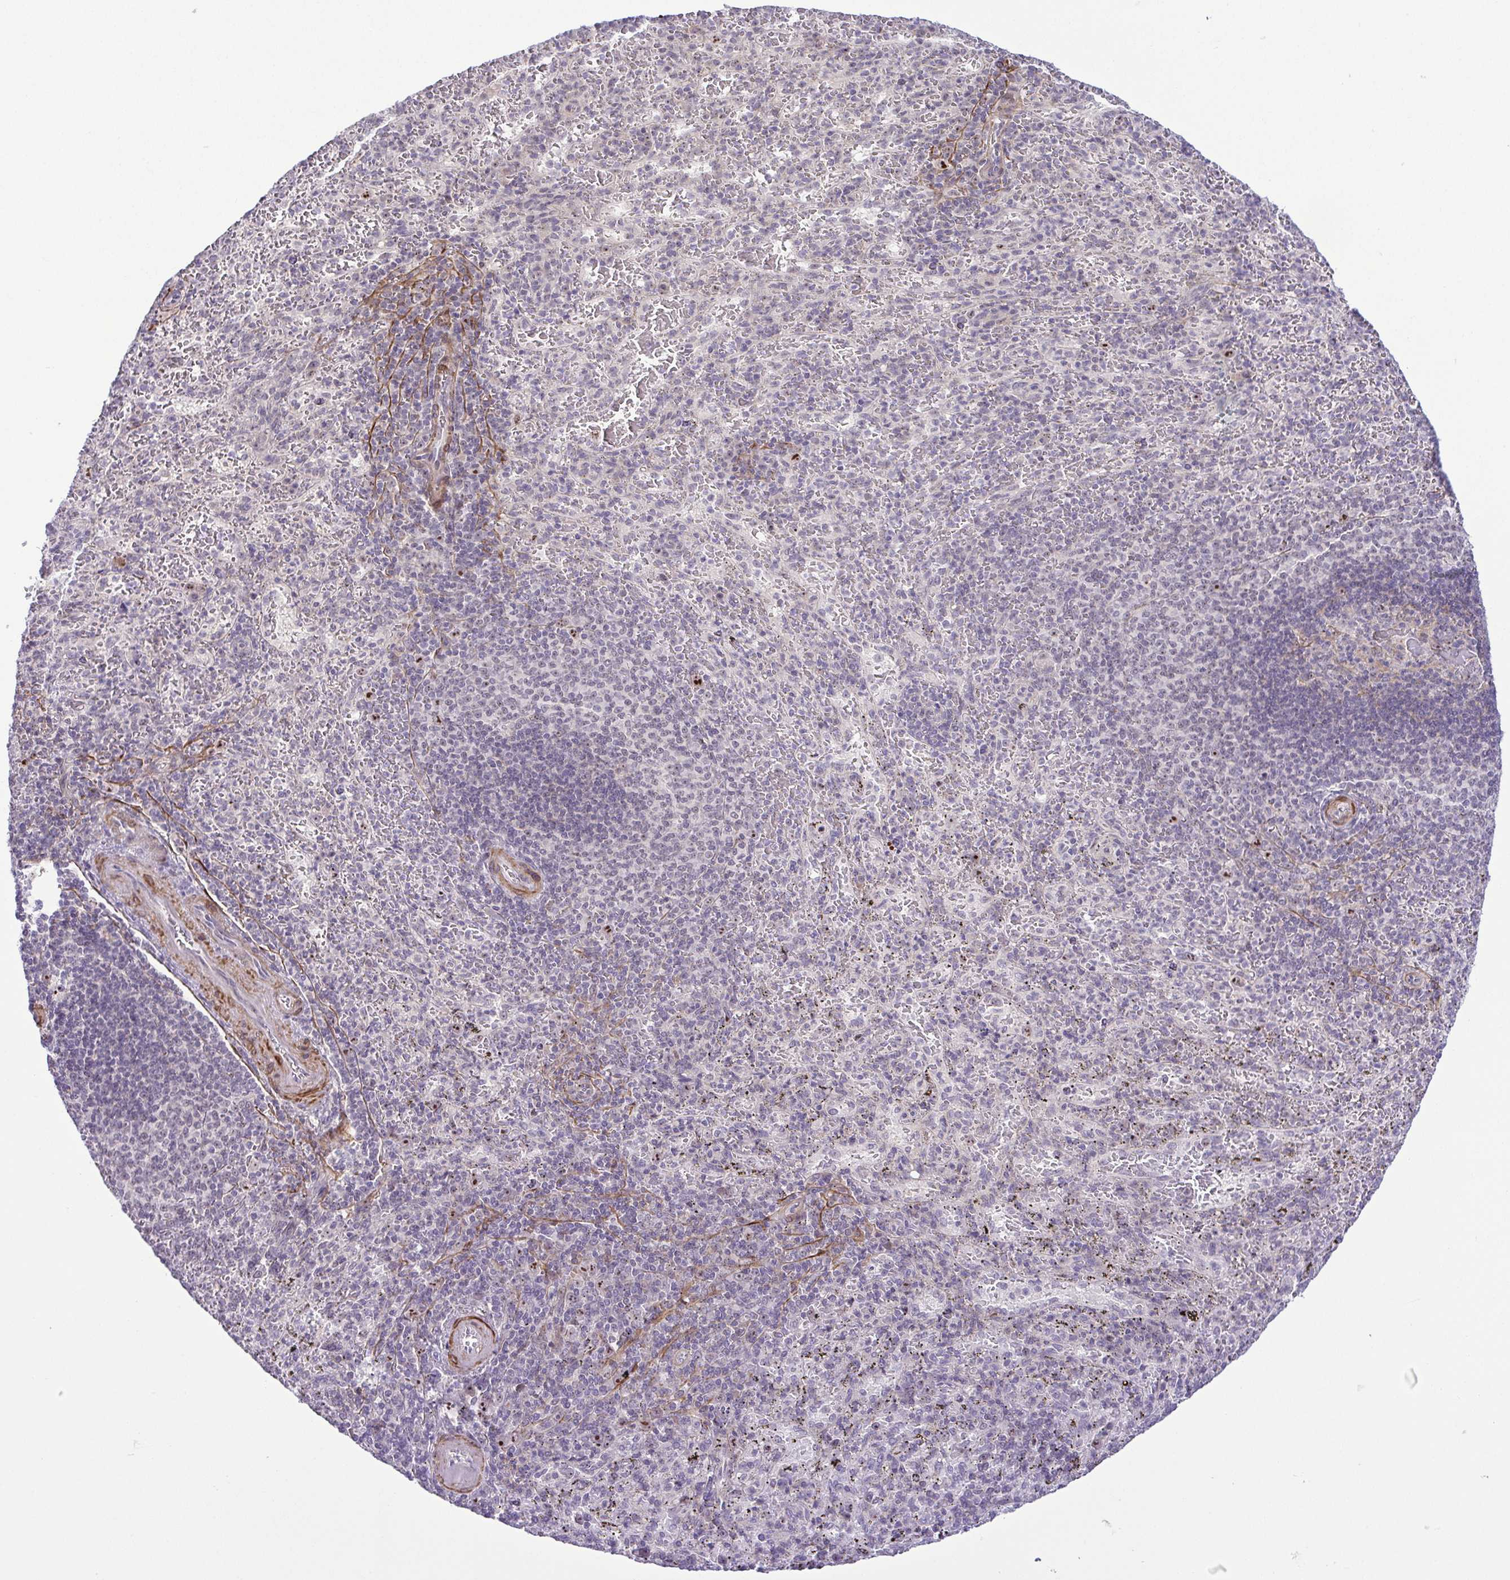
{"staining": {"intensity": "negative", "quantity": "none", "location": "none"}, "tissue": "spleen", "cell_type": "Cells in red pulp", "image_type": "normal", "snomed": [{"axis": "morphology", "description": "Normal tissue, NOS"}, {"axis": "topography", "description": "Spleen"}], "caption": "A high-resolution image shows immunohistochemistry staining of unremarkable spleen, which reveals no significant staining in cells in red pulp.", "gene": "RSL24D1", "patient": {"sex": "male", "age": 57}}